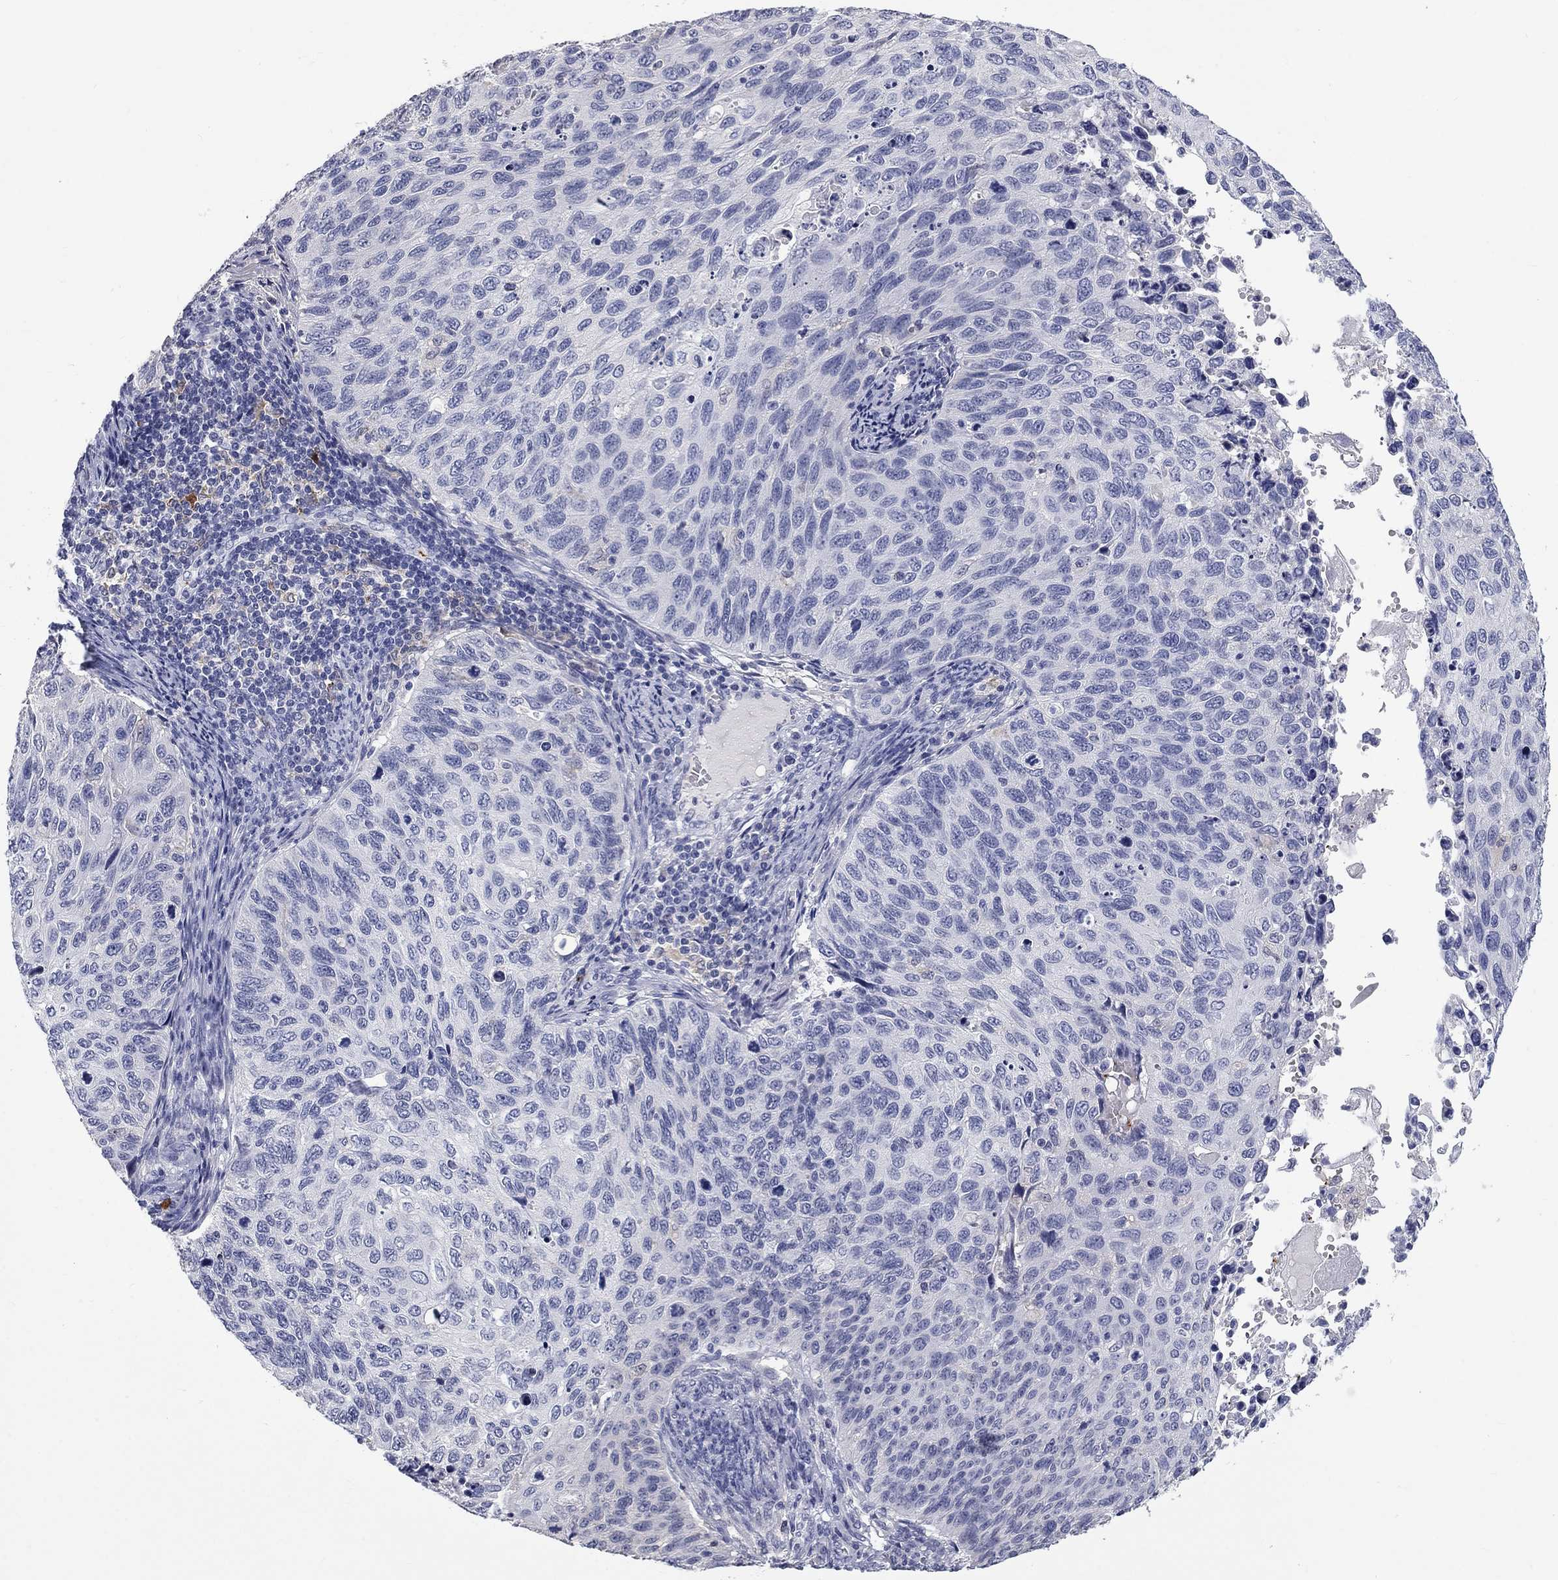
{"staining": {"intensity": "negative", "quantity": "none", "location": "none"}, "tissue": "cervical cancer", "cell_type": "Tumor cells", "image_type": "cancer", "snomed": [{"axis": "morphology", "description": "Squamous cell carcinoma, NOS"}, {"axis": "topography", "description": "Cervix"}], "caption": "High power microscopy image of an immunohistochemistry (IHC) micrograph of cervical cancer (squamous cell carcinoma), revealing no significant expression in tumor cells.", "gene": "PLEK", "patient": {"sex": "female", "age": 70}}